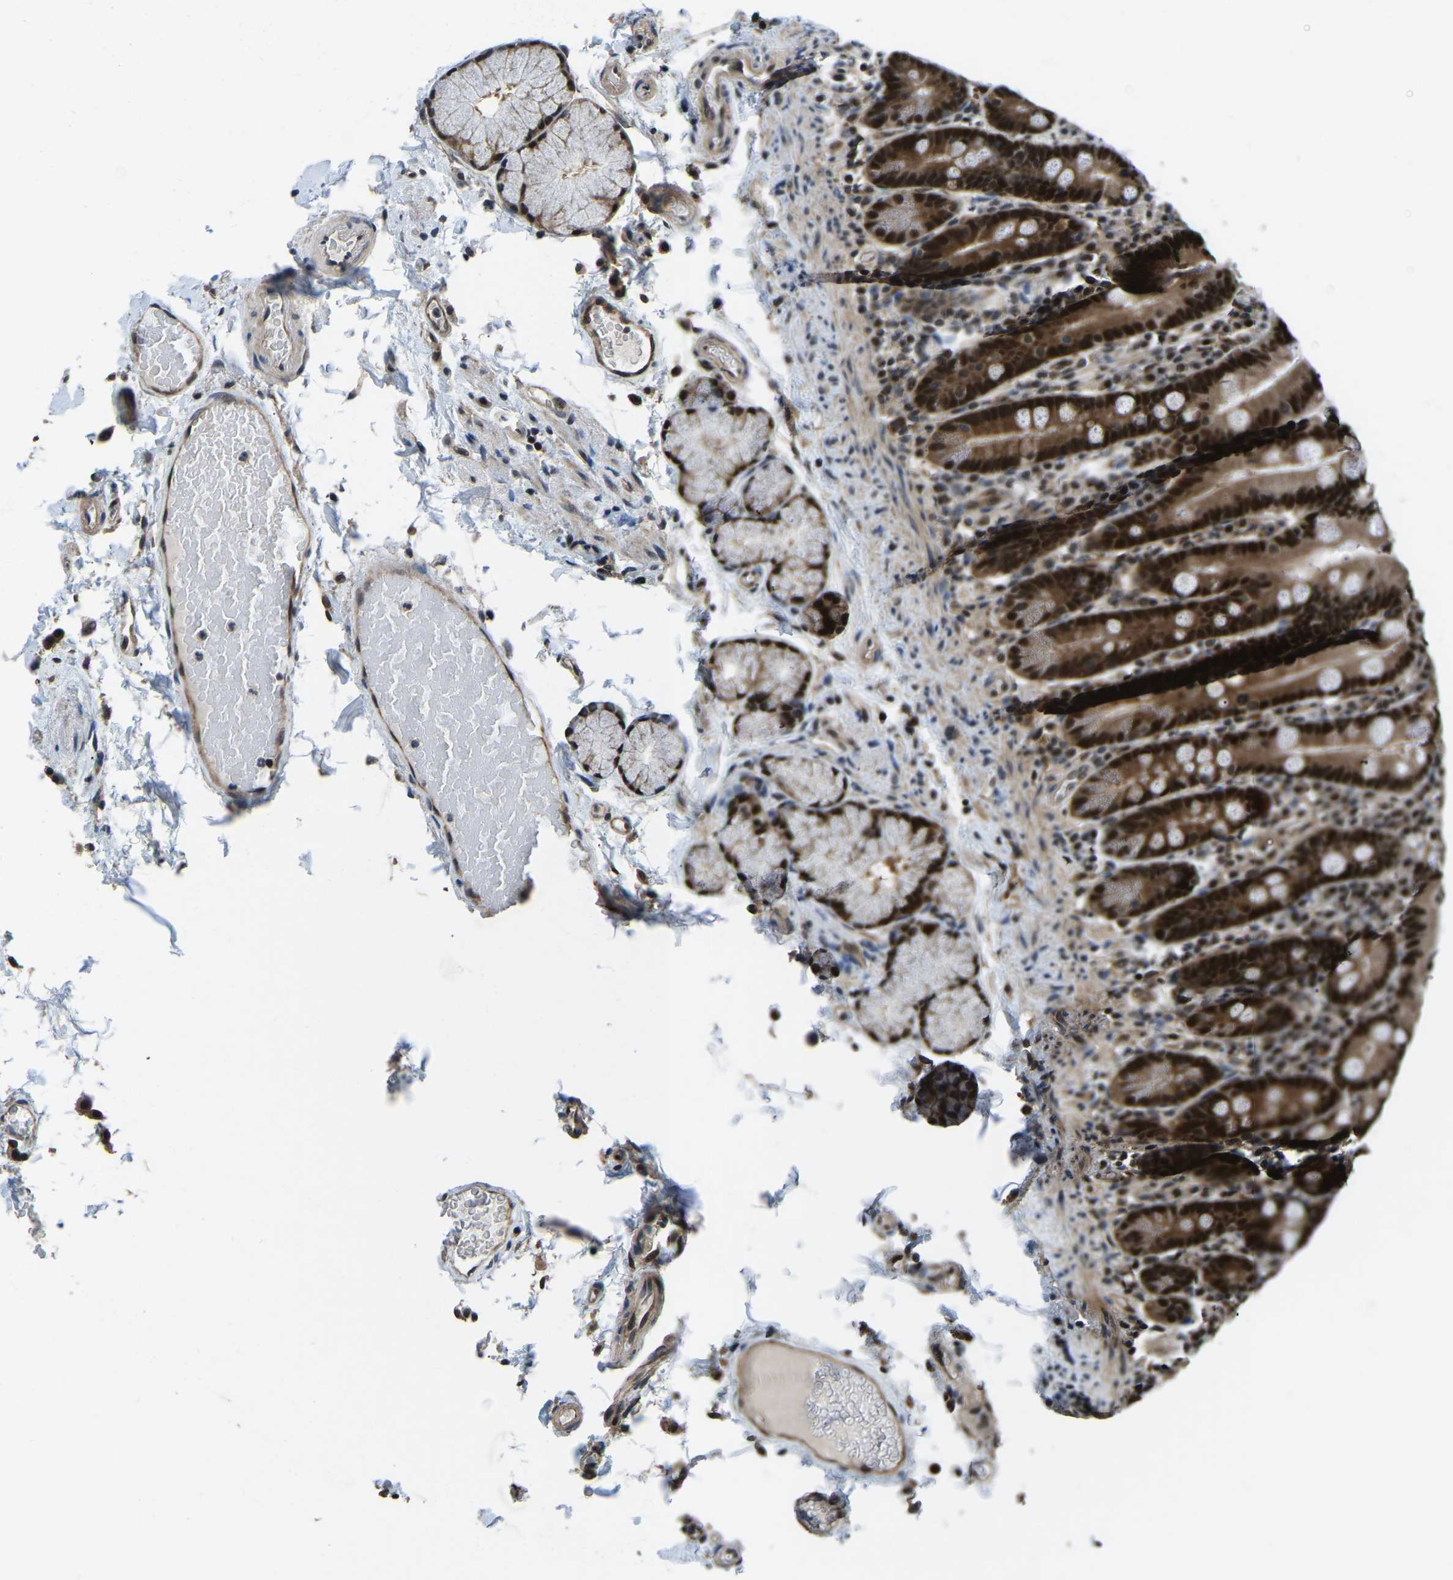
{"staining": {"intensity": "strong", "quantity": ">75%", "location": "cytoplasmic/membranous,nuclear"}, "tissue": "duodenum", "cell_type": "Glandular cells", "image_type": "normal", "snomed": [{"axis": "morphology", "description": "Normal tissue, NOS"}, {"axis": "topography", "description": "Small intestine, NOS"}], "caption": "IHC (DAB) staining of unremarkable duodenum shows strong cytoplasmic/membranous,nuclear protein expression in approximately >75% of glandular cells.", "gene": "DFFA", "patient": {"sex": "female", "age": 71}}